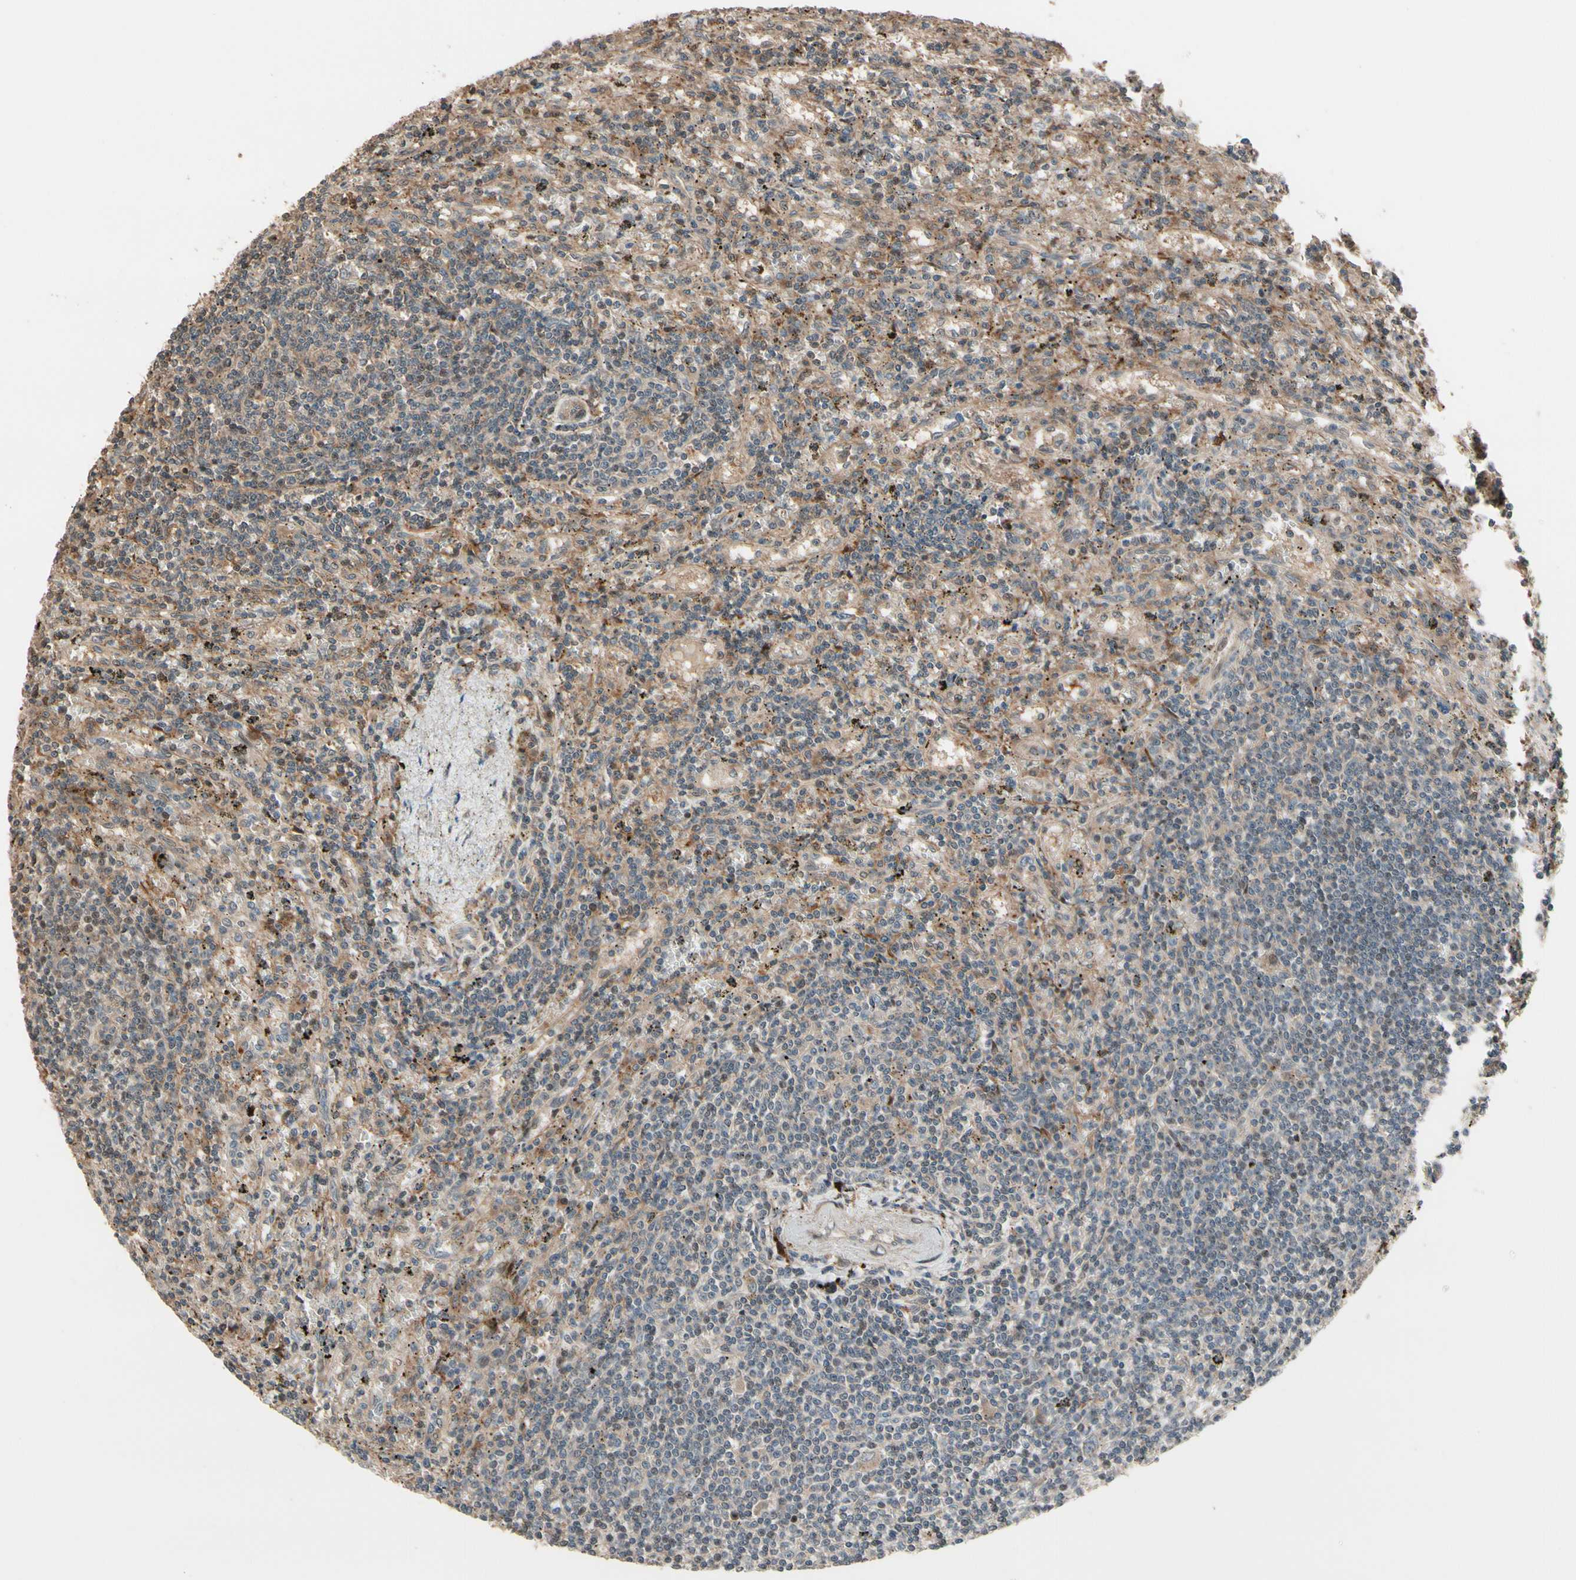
{"staining": {"intensity": "weak", "quantity": "25%-75%", "location": "cytoplasmic/membranous"}, "tissue": "lymphoma", "cell_type": "Tumor cells", "image_type": "cancer", "snomed": [{"axis": "morphology", "description": "Malignant lymphoma, non-Hodgkin's type, Low grade"}, {"axis": "topography", "description": "Spleen"}], "caption": "Protein staining by immunohistochemistry demonstrates weak cytoplasmic/membranous staining in approximately 25%-75% of tumor cells in lymphoma.", "gene": "CSF1R", "patient": {"sex": "male", "age": 76}}